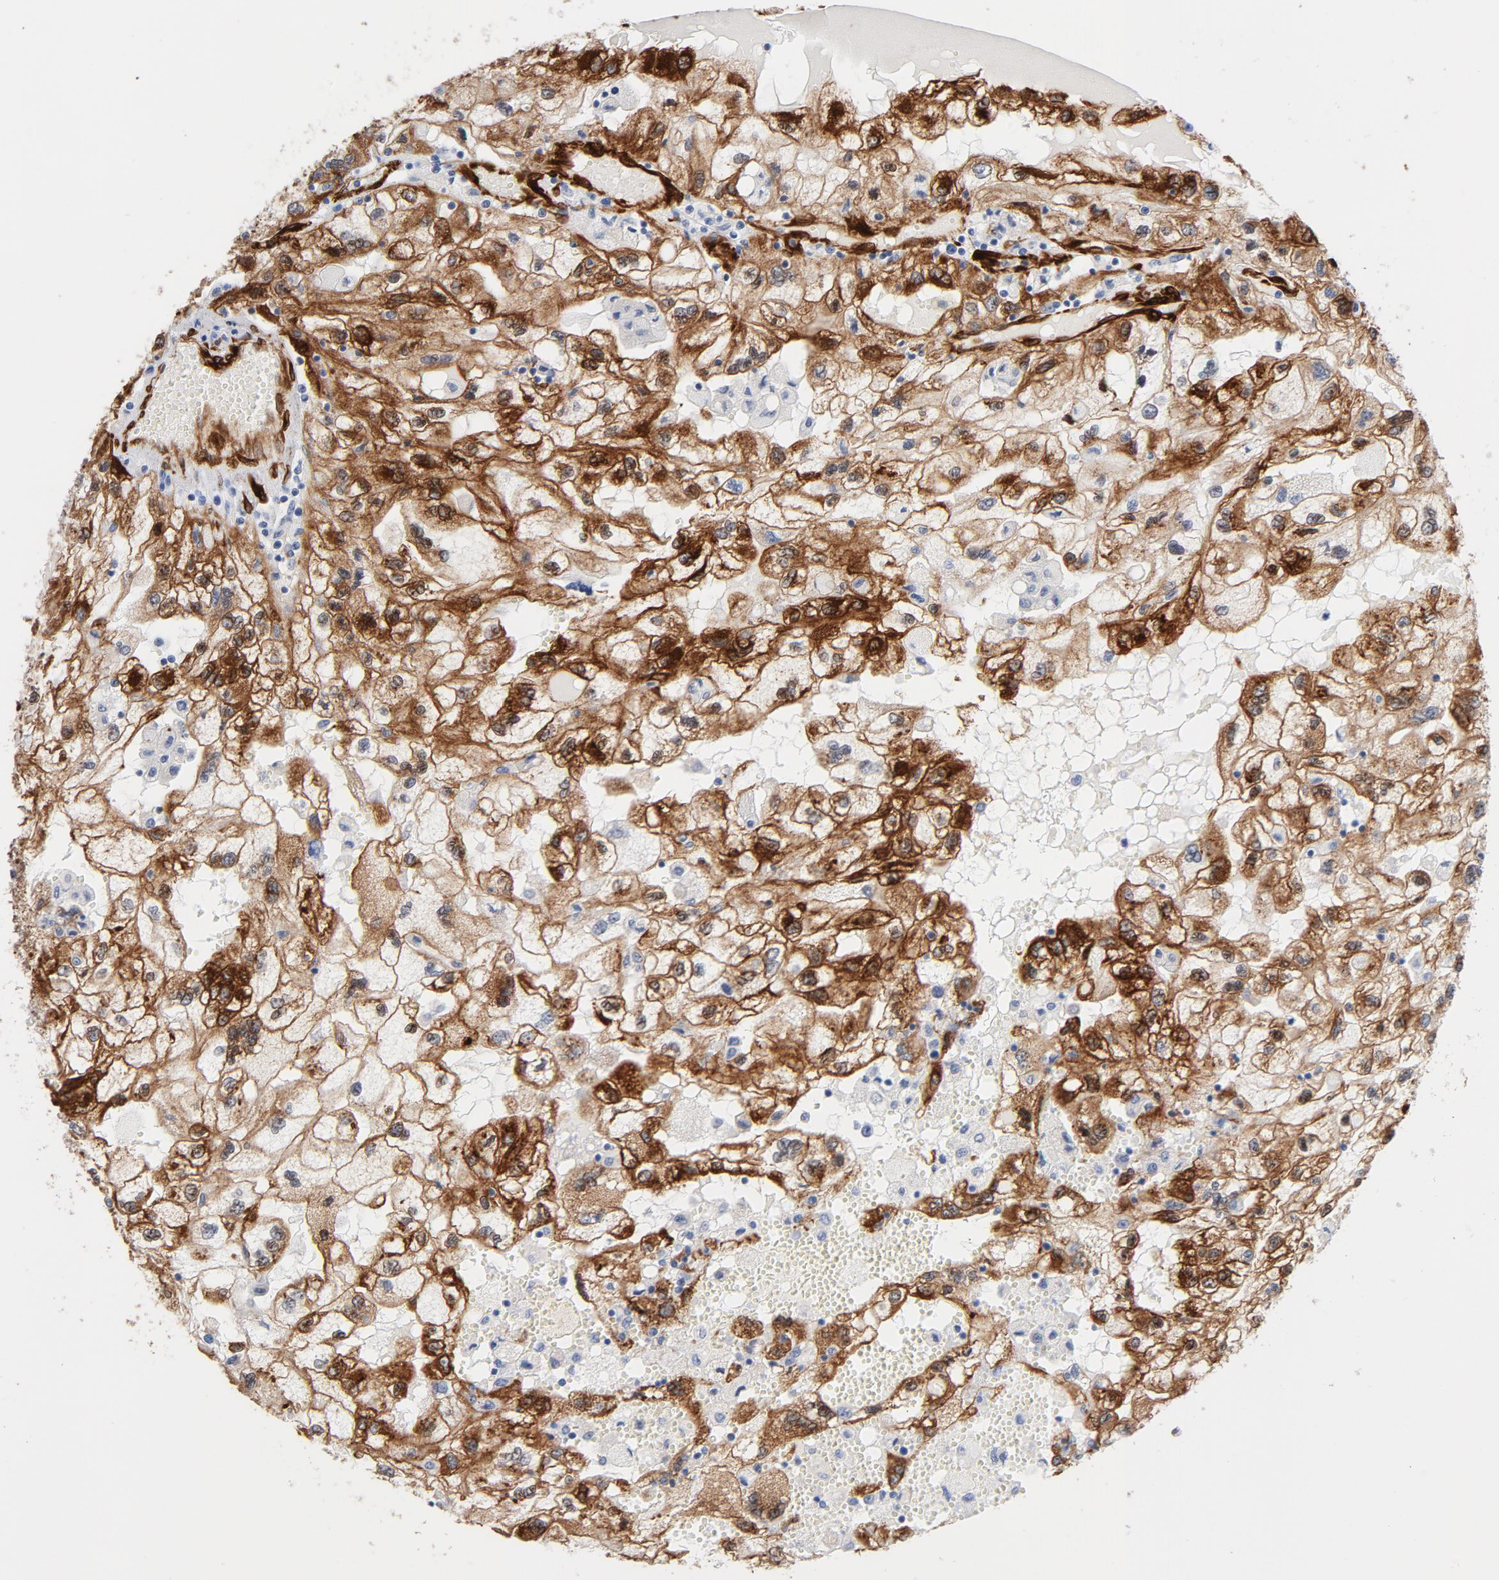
{"staining": {"intensity": "strong", "quantity": ">75%", "location": "cytoplasmic/membranous"}, "tissue": "renal cancer", "cell_type": "Tumor cells", "image_type": "cancer", "snomed": [{"axis": "morphology", "description": "Normal tissue, NOS"}, {"axis": "morphology", "description": "Adenocarcinoma, NOS"}, {"axis": "topography", "description": "Kidney"}], "caption": "Renal cancer (adenocarcinoma) stained for a protein (brown) exhibits strong cytoplasmic/membranous positive expression in about >75% of tumor cells.", "gene": "SERPINH1", "patient": {"sex": "male", "age": 71}}